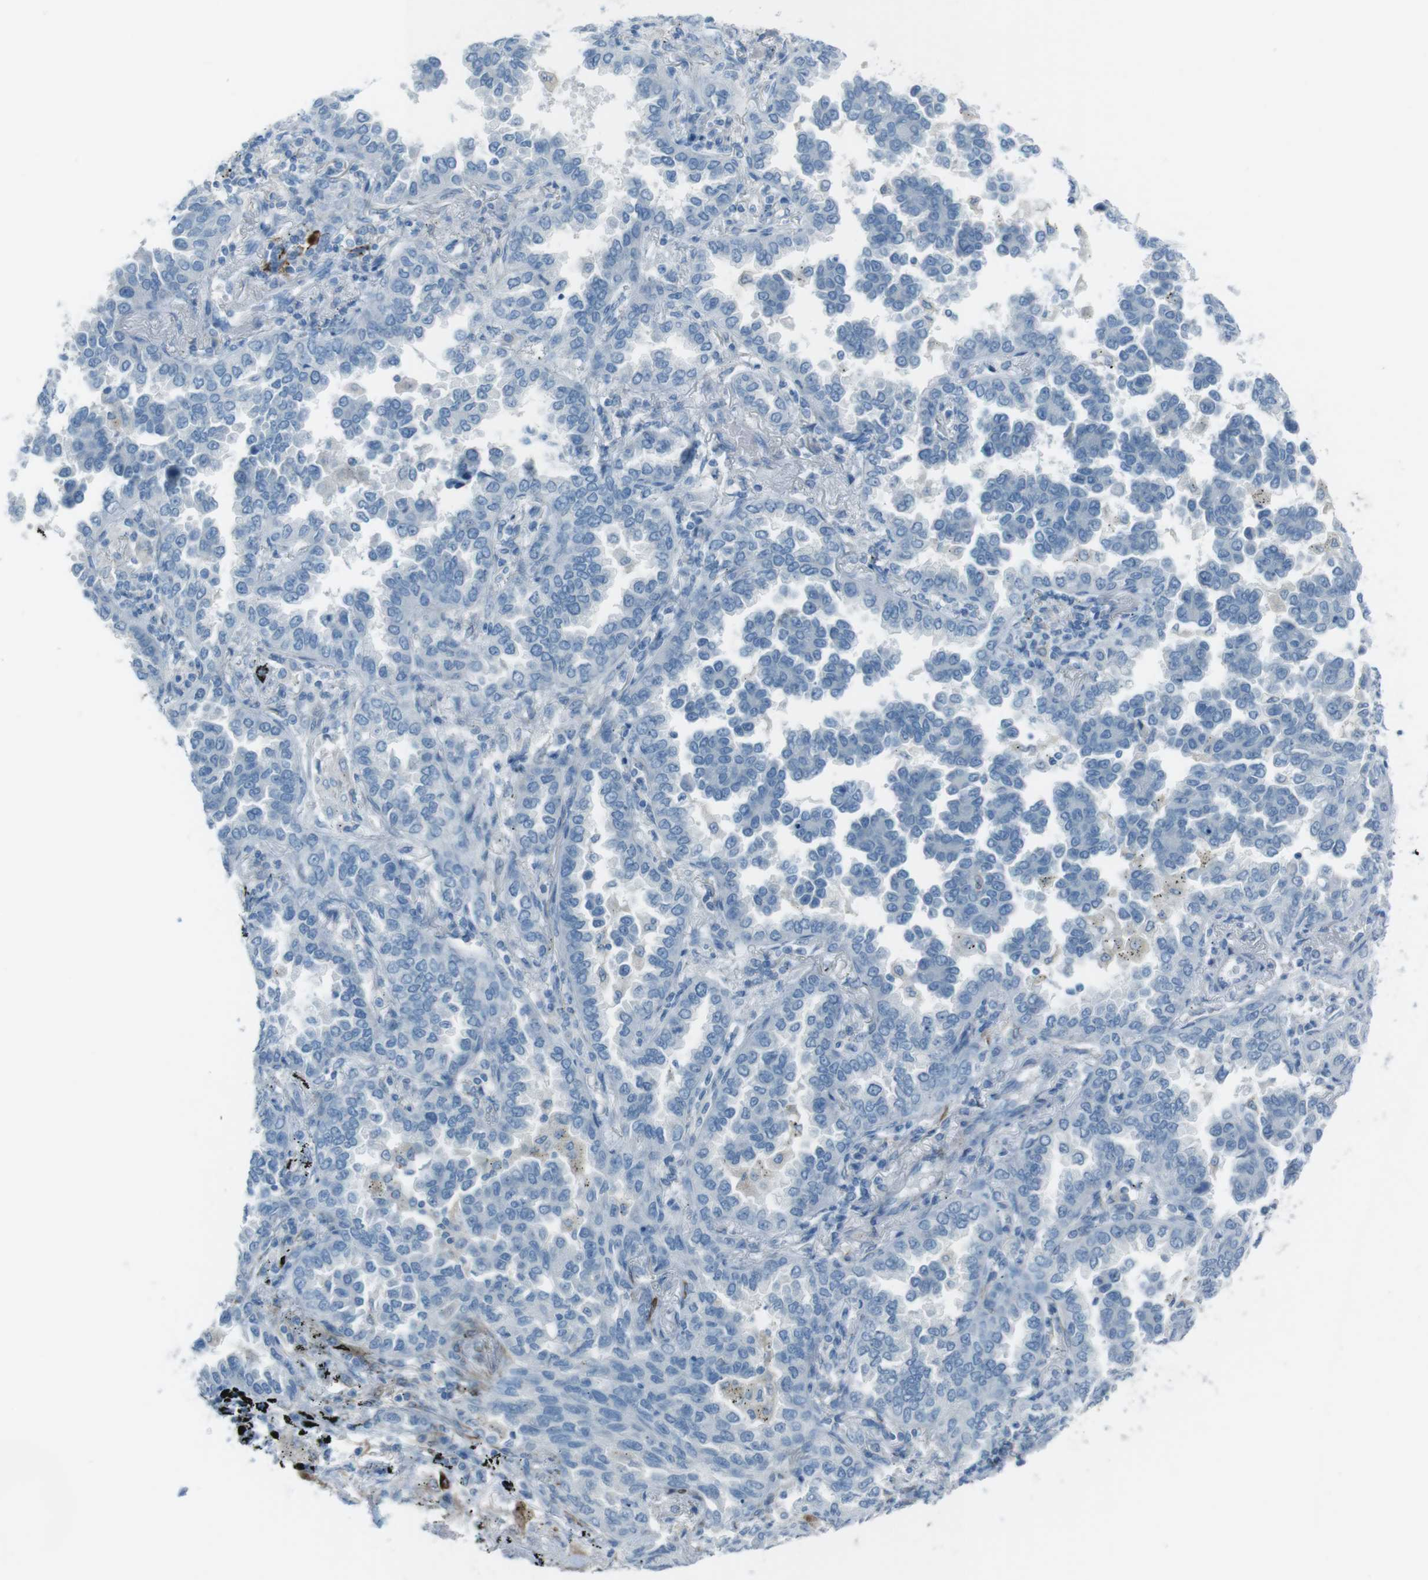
{"staining": {"intensity": "negative", "quantity": "none", "location": "none"}, "tissue": "lung cancer", "cell_type": "Tumor cells", "image_type": "cancer", "snomed": [{"axis": "morphology", "description": "Normal tissue, NOS"}, {"axis": "morphology", "description": "Adenocarcinoma, NOS"}, {"axis": "topography", "description": "Lung"}], "caption": "Immunohistochemistry of lung cancer reveals no positivity in tumor cells.", "gene": "TUBB2A", "patient": {"sex": "male", "age": 59}}